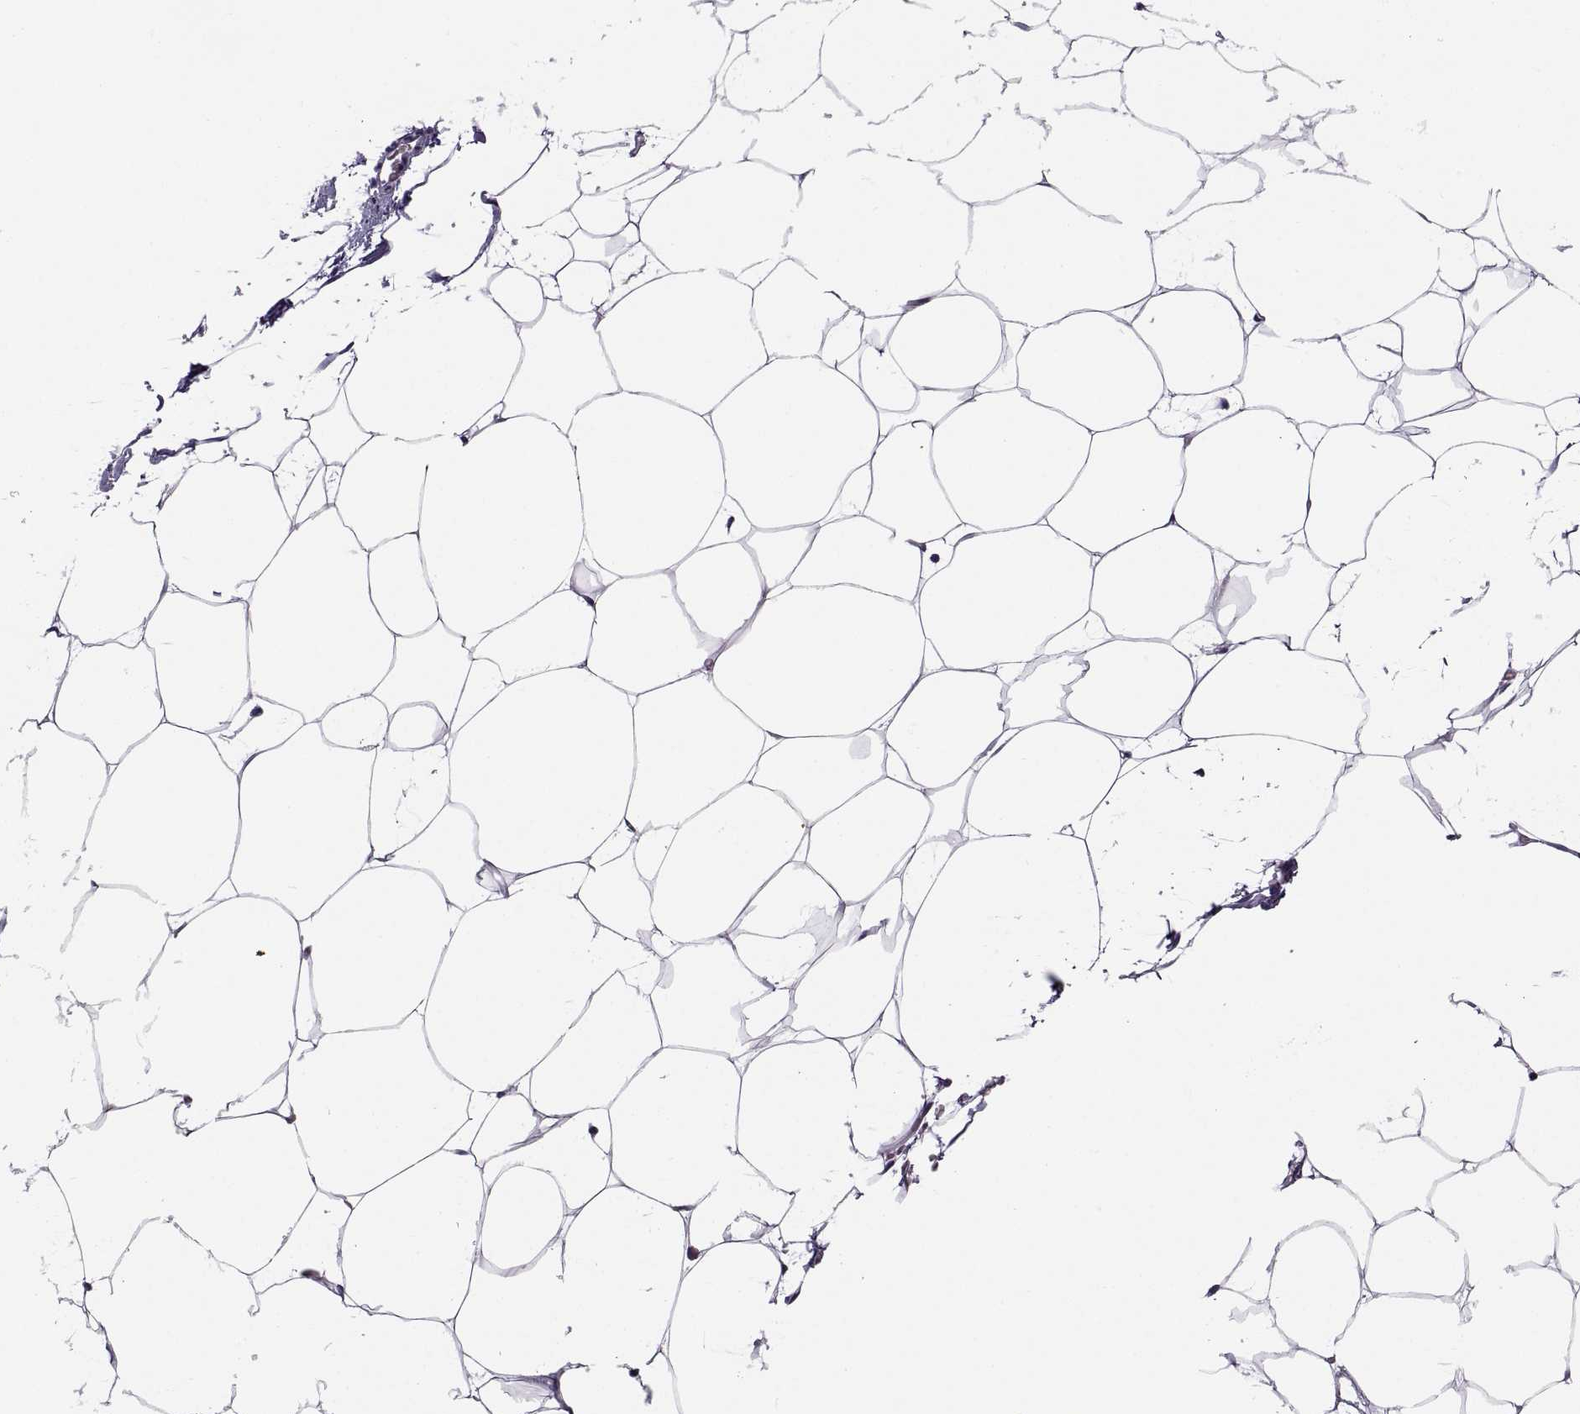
{"staining": {"intensity": "negative", "quantity": "none", "location": "none"}, "tissue": "adipose tissue", "cell_type": "Adipocytes", "image_type": "normal", "snomed": [{"axis": "morphology", "description": "Normal tissue, NOS"}, {"axis": "topography", "description": "Adipose tissue"}], "caption": "Immunohistochemistry histopathology image of unremarkable adipose tissue: human adipose tissue stained with DAB (3,3'-diaminobenzidine) exhibits no significant protein expression in adipocytes. (Stains: DAB immunohistochemistry with hematoxylin counter stain, Microscopy: brightfield microscopy at high magnification).", "gene": "H1", "patient": {"sex": "male", "age": 57}}